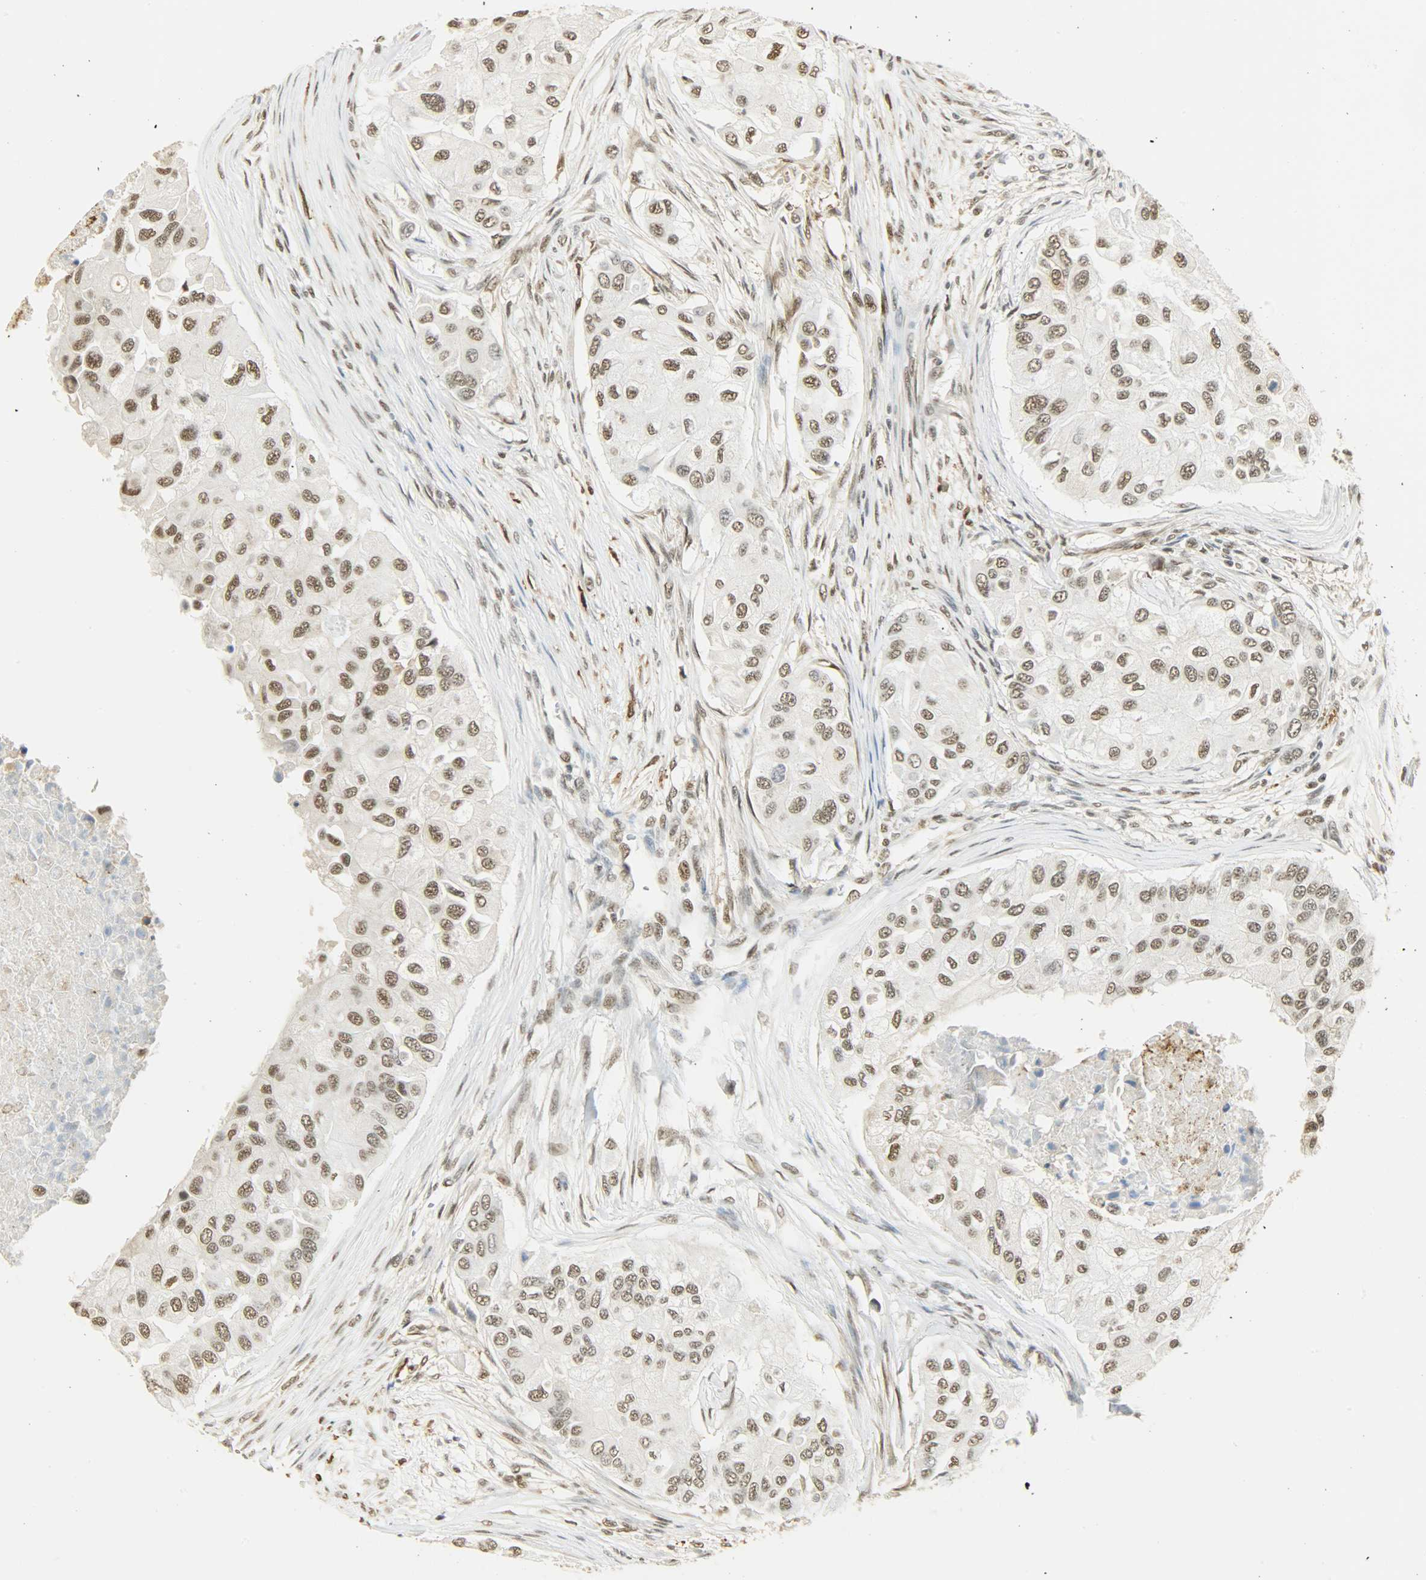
{"staining": {"intensity": "moderate", "quantity": ">75%", "location": "nuclear"}, "tissue": "breast cancer", "cell_type": "Tumor cells", "image_type": "cancer", "snomed": [{"axis": "morphology", "description": "Normal tissue, NOS"}, {"axis": "morphology", "description": "Duct carcinoma"}, {"axis": "topography", "description": "Breast"}], "caption": "Immunohistochemical staining of human breast invasive ductal carcinoma reveals medium levels of moderate nuclear protein expression in about >75% of tumor cells.", "gene": "NGFR", "patient": {"sex": "female", "age": 49}}